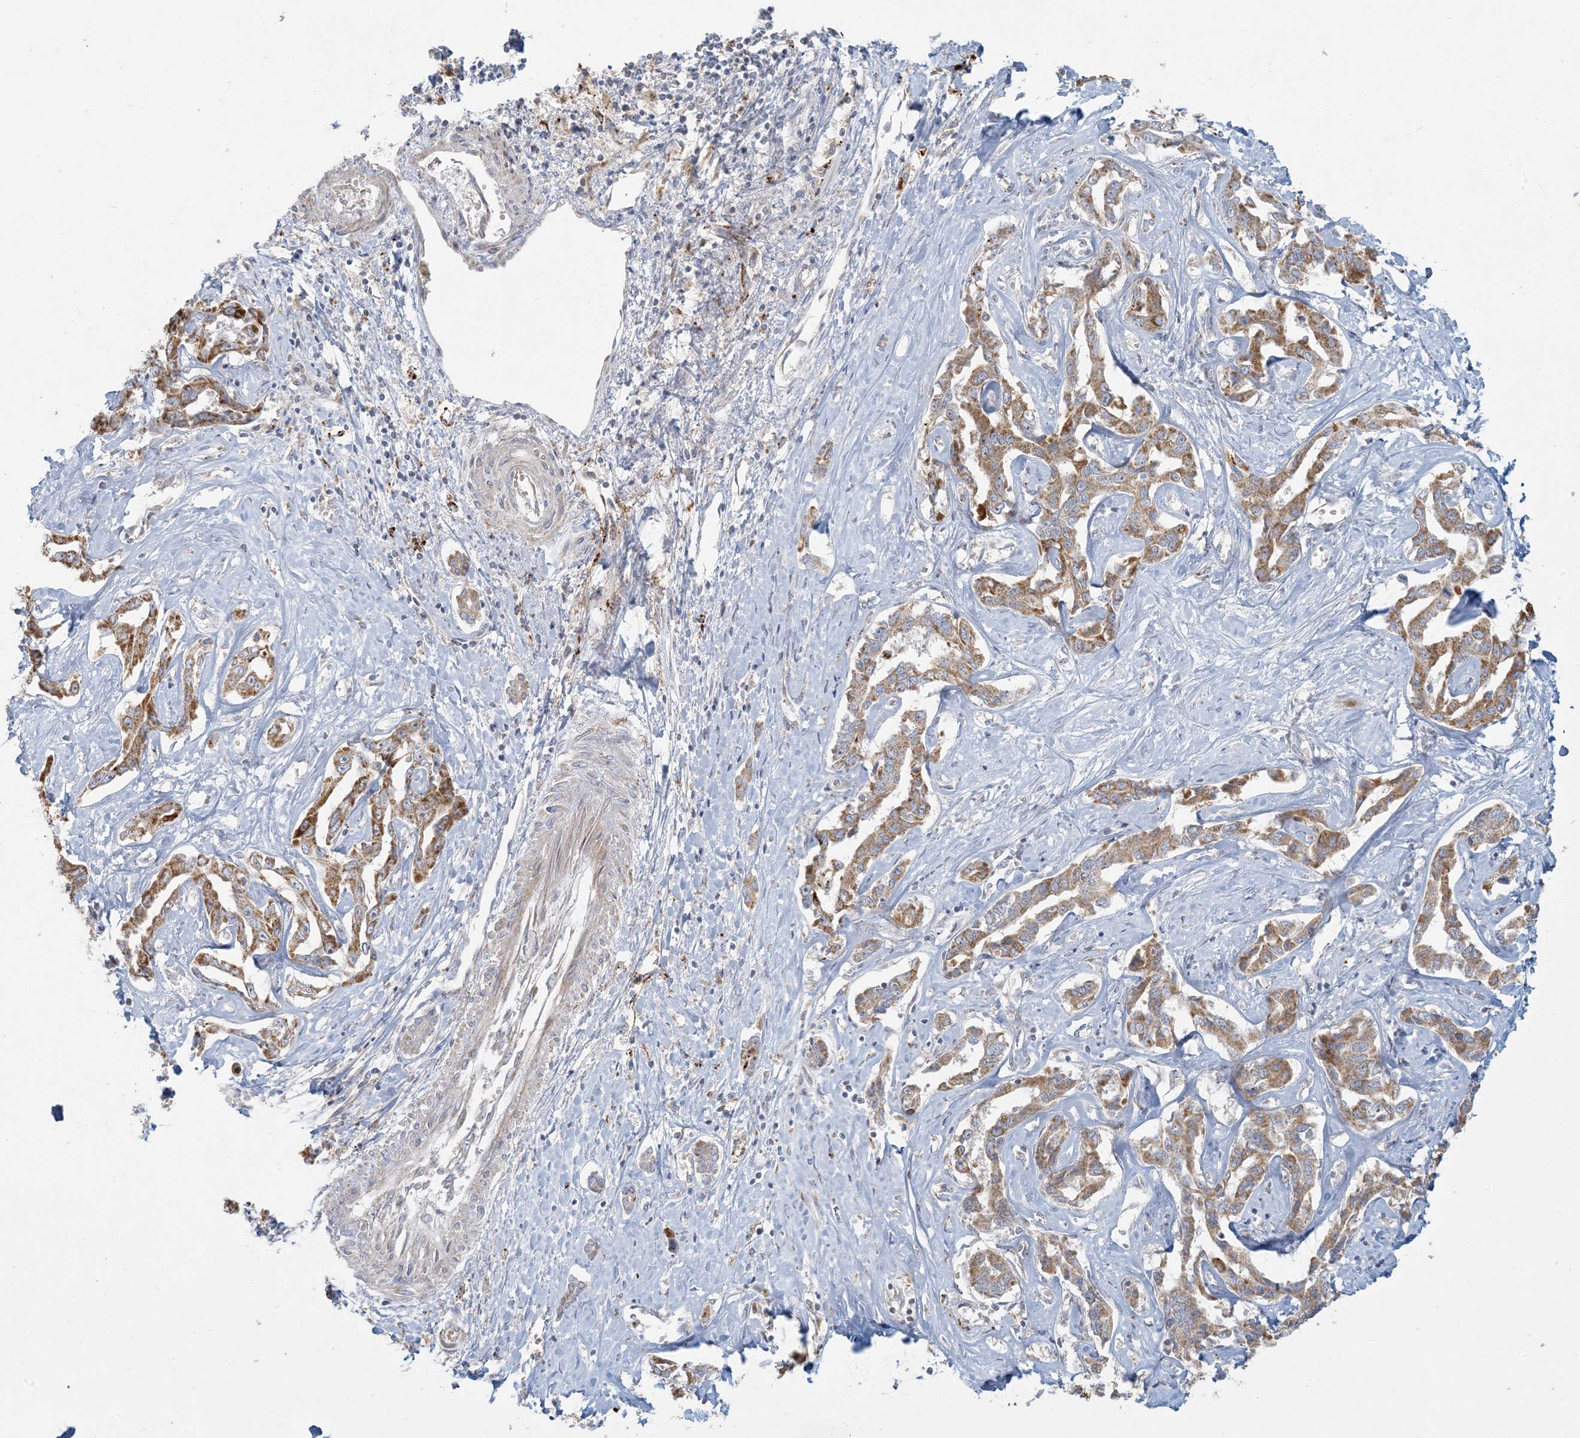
{"staining": {"intensity": "moderate", "quantity": ">75%", "location": "cytoplasmic/membranous"}, "tissue": "liver cancer", "cell_type": "Tumor cells", "image_type": "cancer", "snomed": [{"axis": "morphology", "description": "Cholangiocarcinoma"}, {"axis": "topography", "description": "Liver"}], "caption": "Liver cholangiocarcinoma was stained to show a protein in brown. There is medium levels of moderate cytoplasmic/membranous staining in approximately >75% of tumor cells.", "gene": "MCAT", "patient": {"sex": "male", "age": 59}}